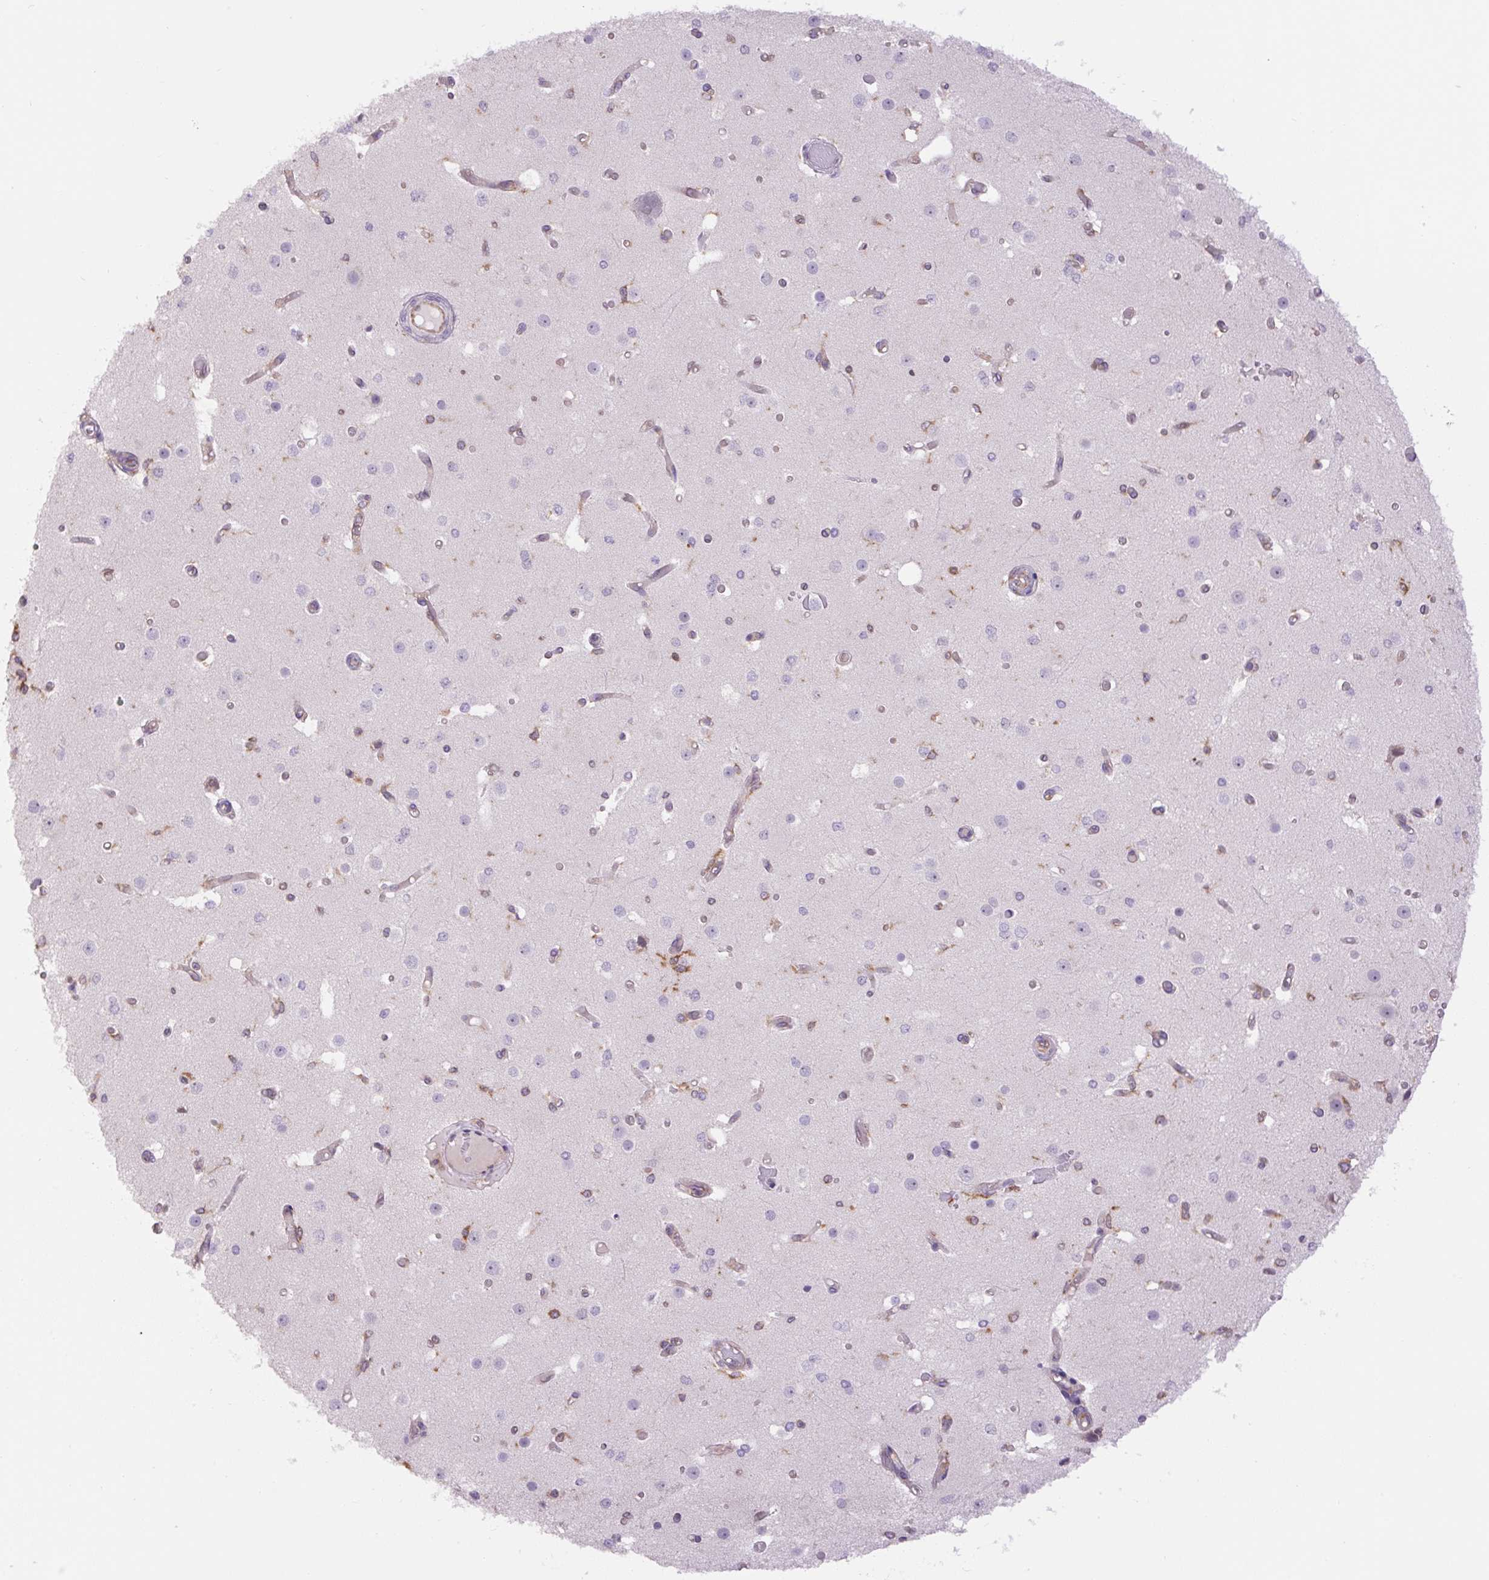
{"staining": {"intensity": "weak", "quantity": "25%-75%", "location": "cytoplasmic/membranous"}, "tissue": "cerebral cortex", "cell_type": "Endothelial cells", "image_type": "normal", "snomed": [{"axis": "morphology", "description": "Normal tissue, NOS"}, {"axis": "morphology", "description": "Inflammation, NOS"}, {"axis": "topography", "description": "Cerebral cortex"}], "caption": "Immunohistochemistry histopathology image of unremarkable cerebral cortex: human cerebral cortex stained using IHC displays low levels of weak protein expression localized specifically in the cytoplasmic/membranous of endothelial cells, appearing as a cytoplasmic/membranous brown color.", "gene": "MINK1", "patient": {"sex": "male", "age": 6}}